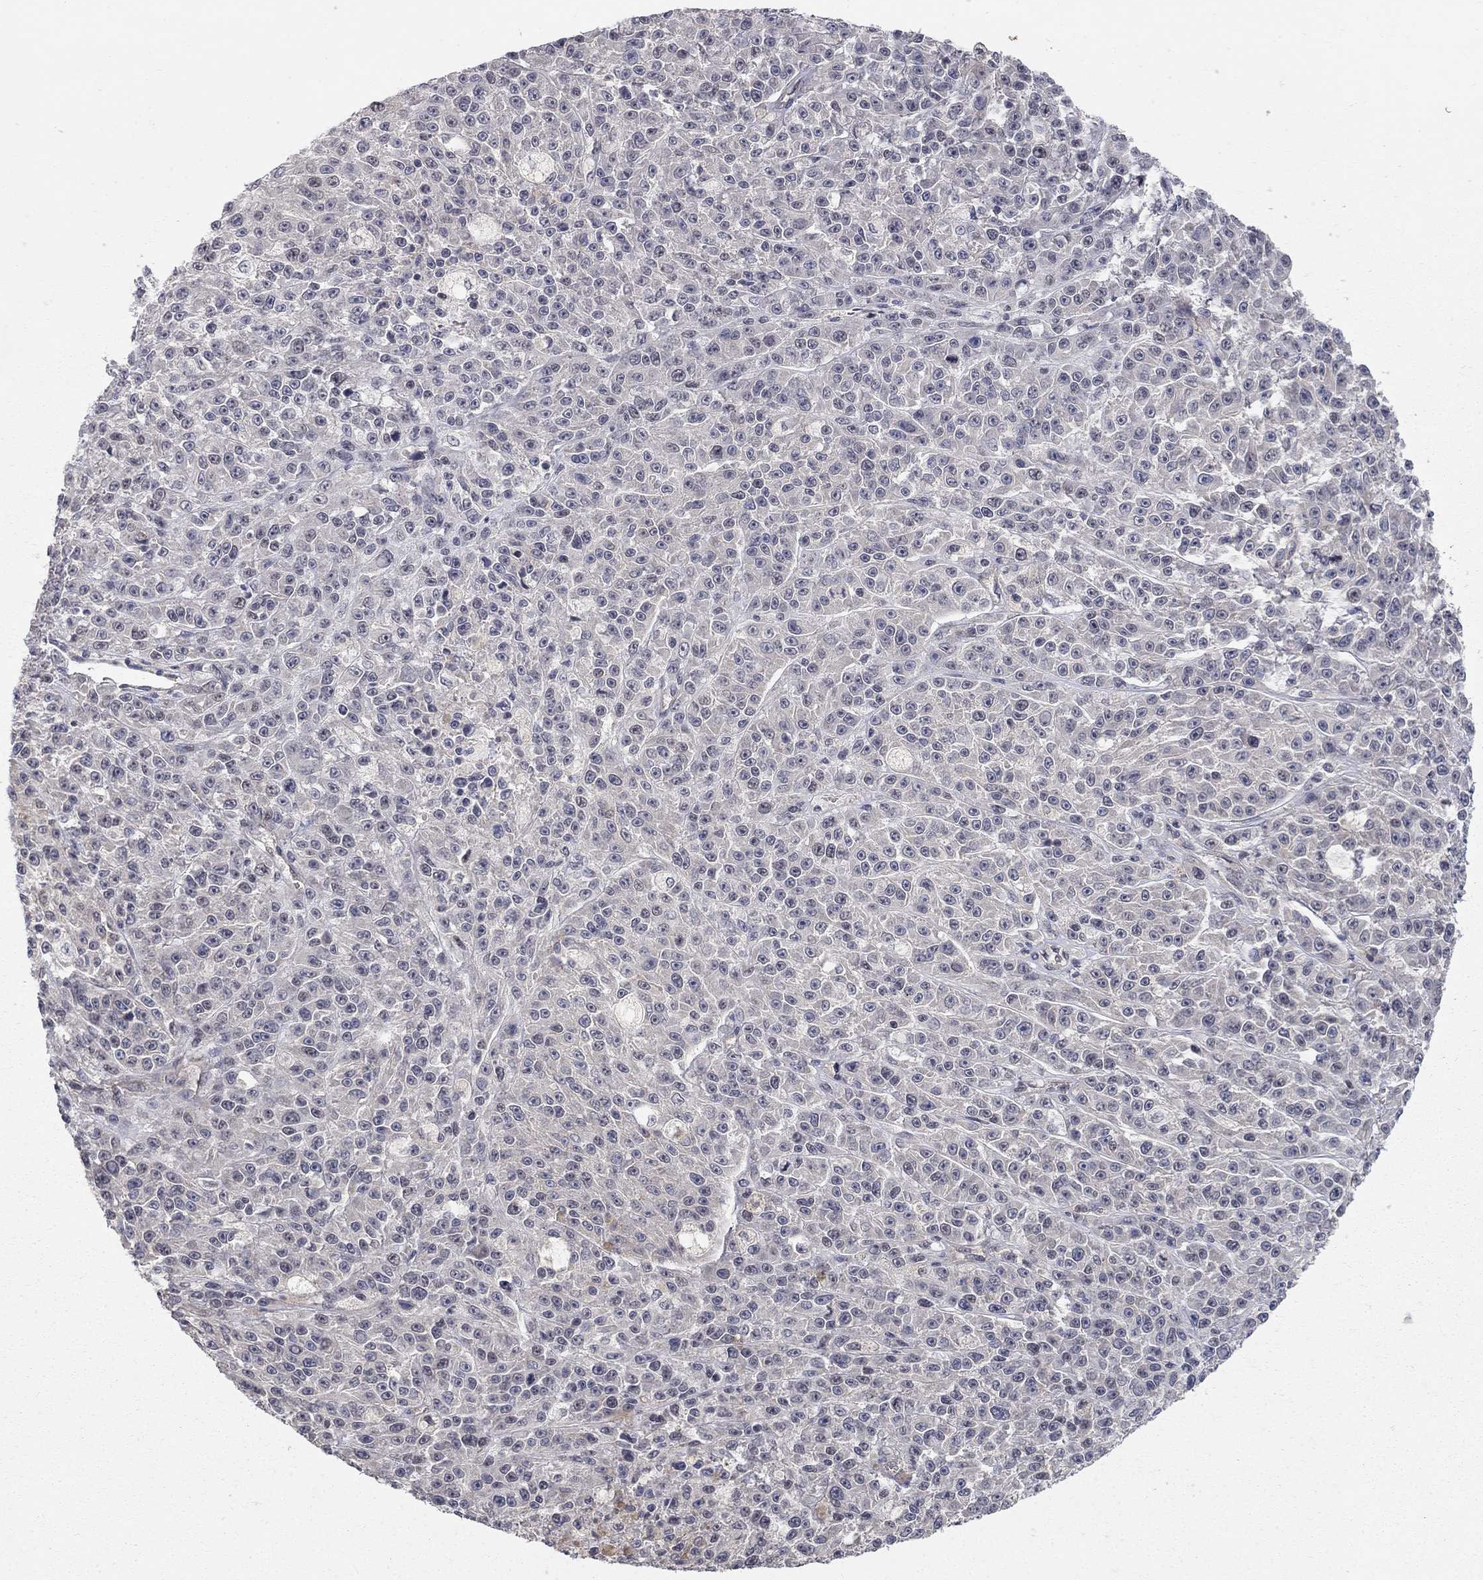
{"staining": {"intensity": "negative", "quantity": "none", "location": "none"}, "tissue": "melanoma", "cell_type": "Tumor cells", "image_type": "cancer", "snomed": [{"axis": "morphology", "description": "Malignant melanoma, NOS"}, {"axis": "topography", "description": "Skin"}], "caption": "The histopathology image demonstrates no significant expression in tumor cells of malignant melanoma.", "gene": "WASF3", "patient": {"sex": "female", "age": 58}}